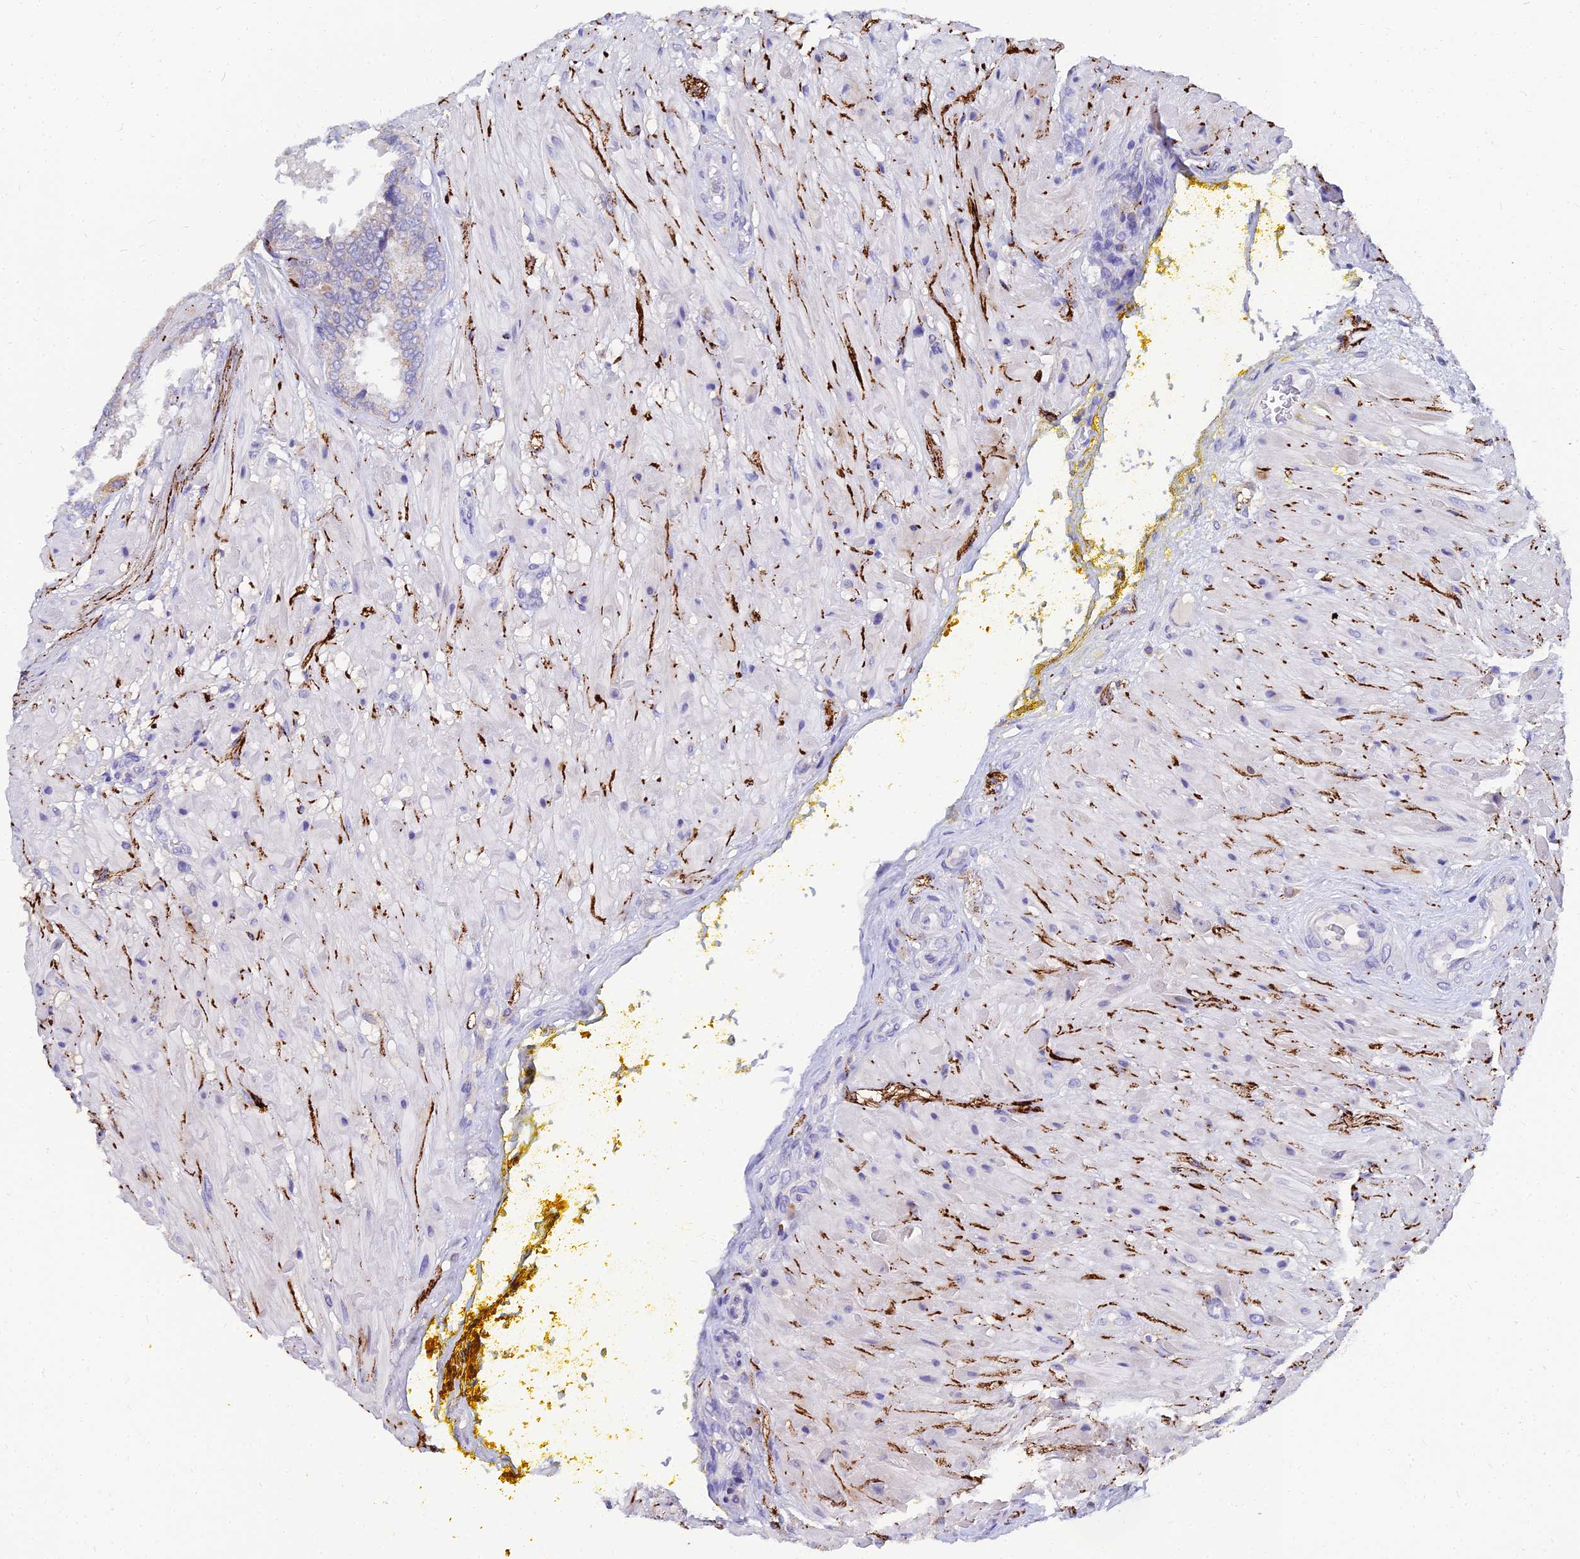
{"staining": {"intensity": "negative", "quantity": "none", "location": "none"}, "tissue": "seminal vesicle", "cell_type": "Glandular cells", "image_type": "normal", "snomed": [{"axis": "morphology", "description": "Normal tissue, NOS"}, {"axis": "topography", "description": "Seminal veicle"}], "caption": "Immunohistochemistry (IHC) of normal seminal vesicle reveals no staining in glandular cells.", "gene": "NPY", "patient": {"sex": "male", "age": 63}}